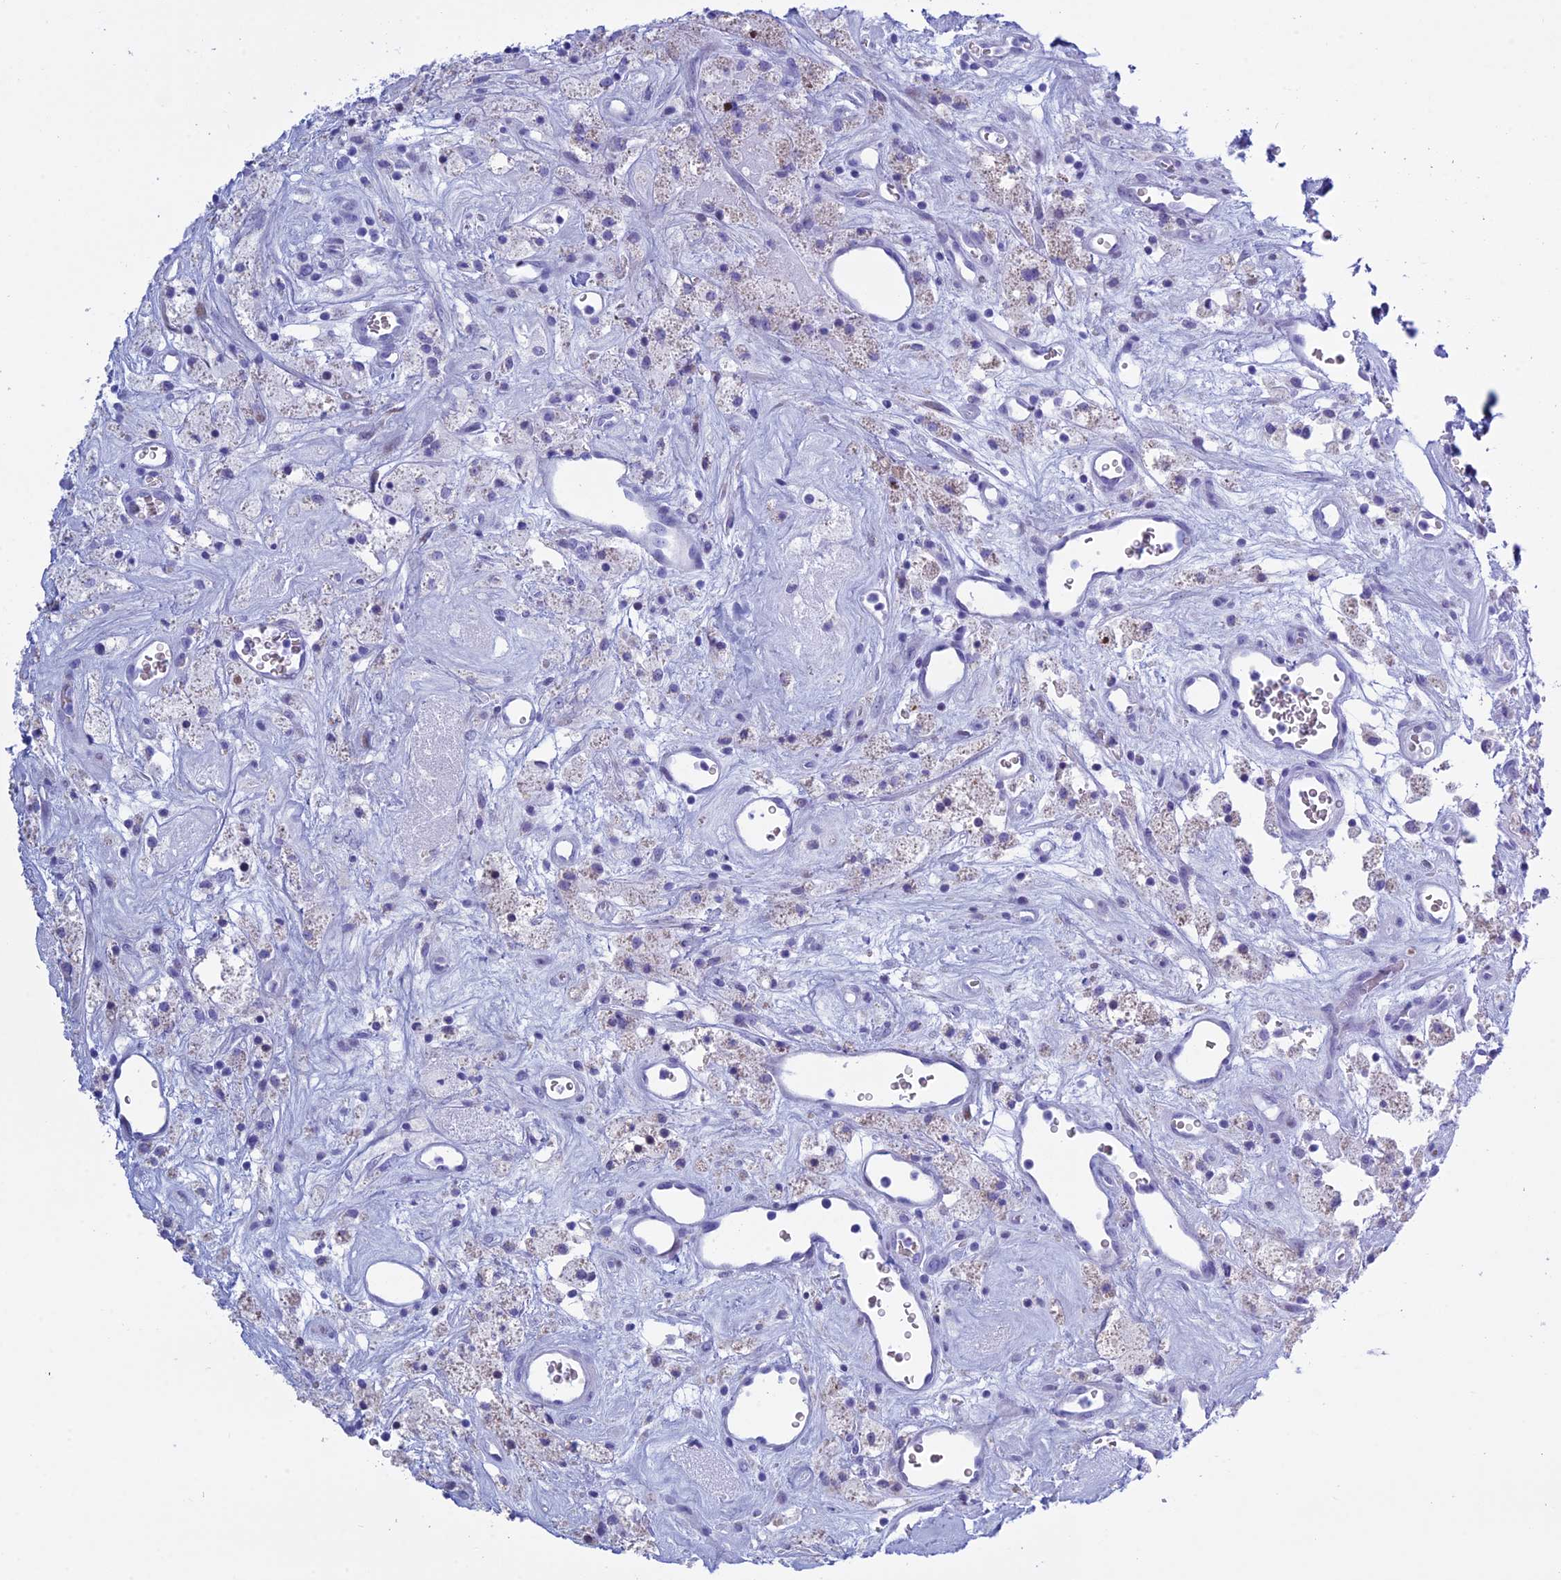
{"staining": {"intensity": "negative", "quantity": "none", "location": "none"}, "tissue": "glioma", "cell_type": "Tumor cells", "image_type": "cancer", "snomed": [{"axis": "morphology", "description": "Glioma, malignant, High grade"}, {"axis": "topography", "description": "Brain"}], "caption": "The photomicrograph exhibits no staining of tumor cells in high-grade glioma (malignant).", "gene": "KCTD21", "patient": {"sex": "male", "age": 76}}